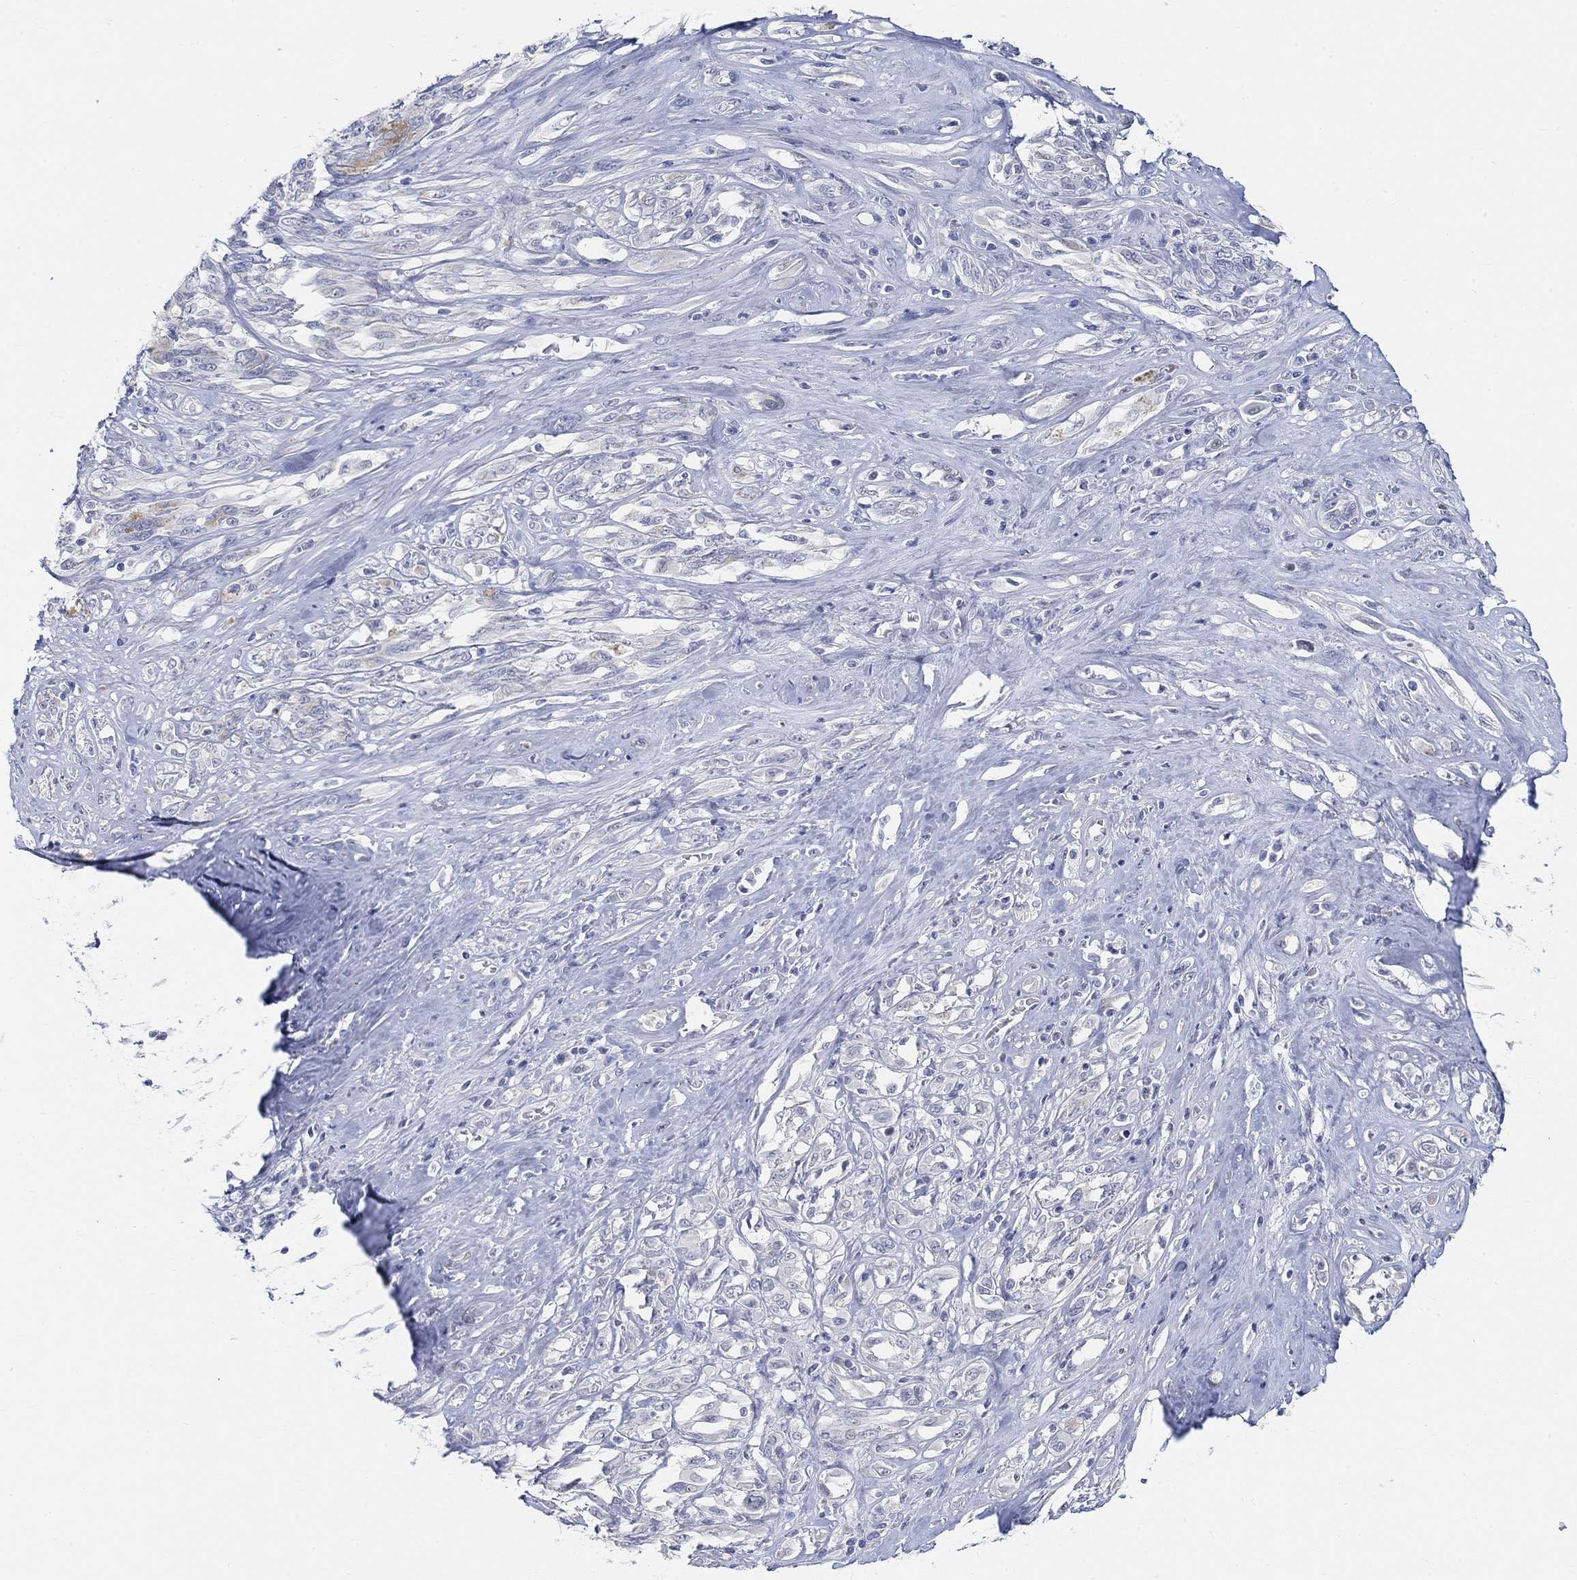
{"staining": {"intensity": "negative", "quantity": "none", "location": "none"}, "tissue": "melanoma", "cell_type": "Tumor cells", "image_type": "cancer", "snomed": [{"axis": "morphology", "description": "Malignant melanoma, NOS"}, {"axis": "topography", "description": "Skin"}], "caption": "High power microscopy image of an immunohistochemistry (IHC) micrograph of melanoma, revealing no significant positivity in tumor cells.", "gene": "SNTG2", "patient": {"sex": "female", "age": 91}}